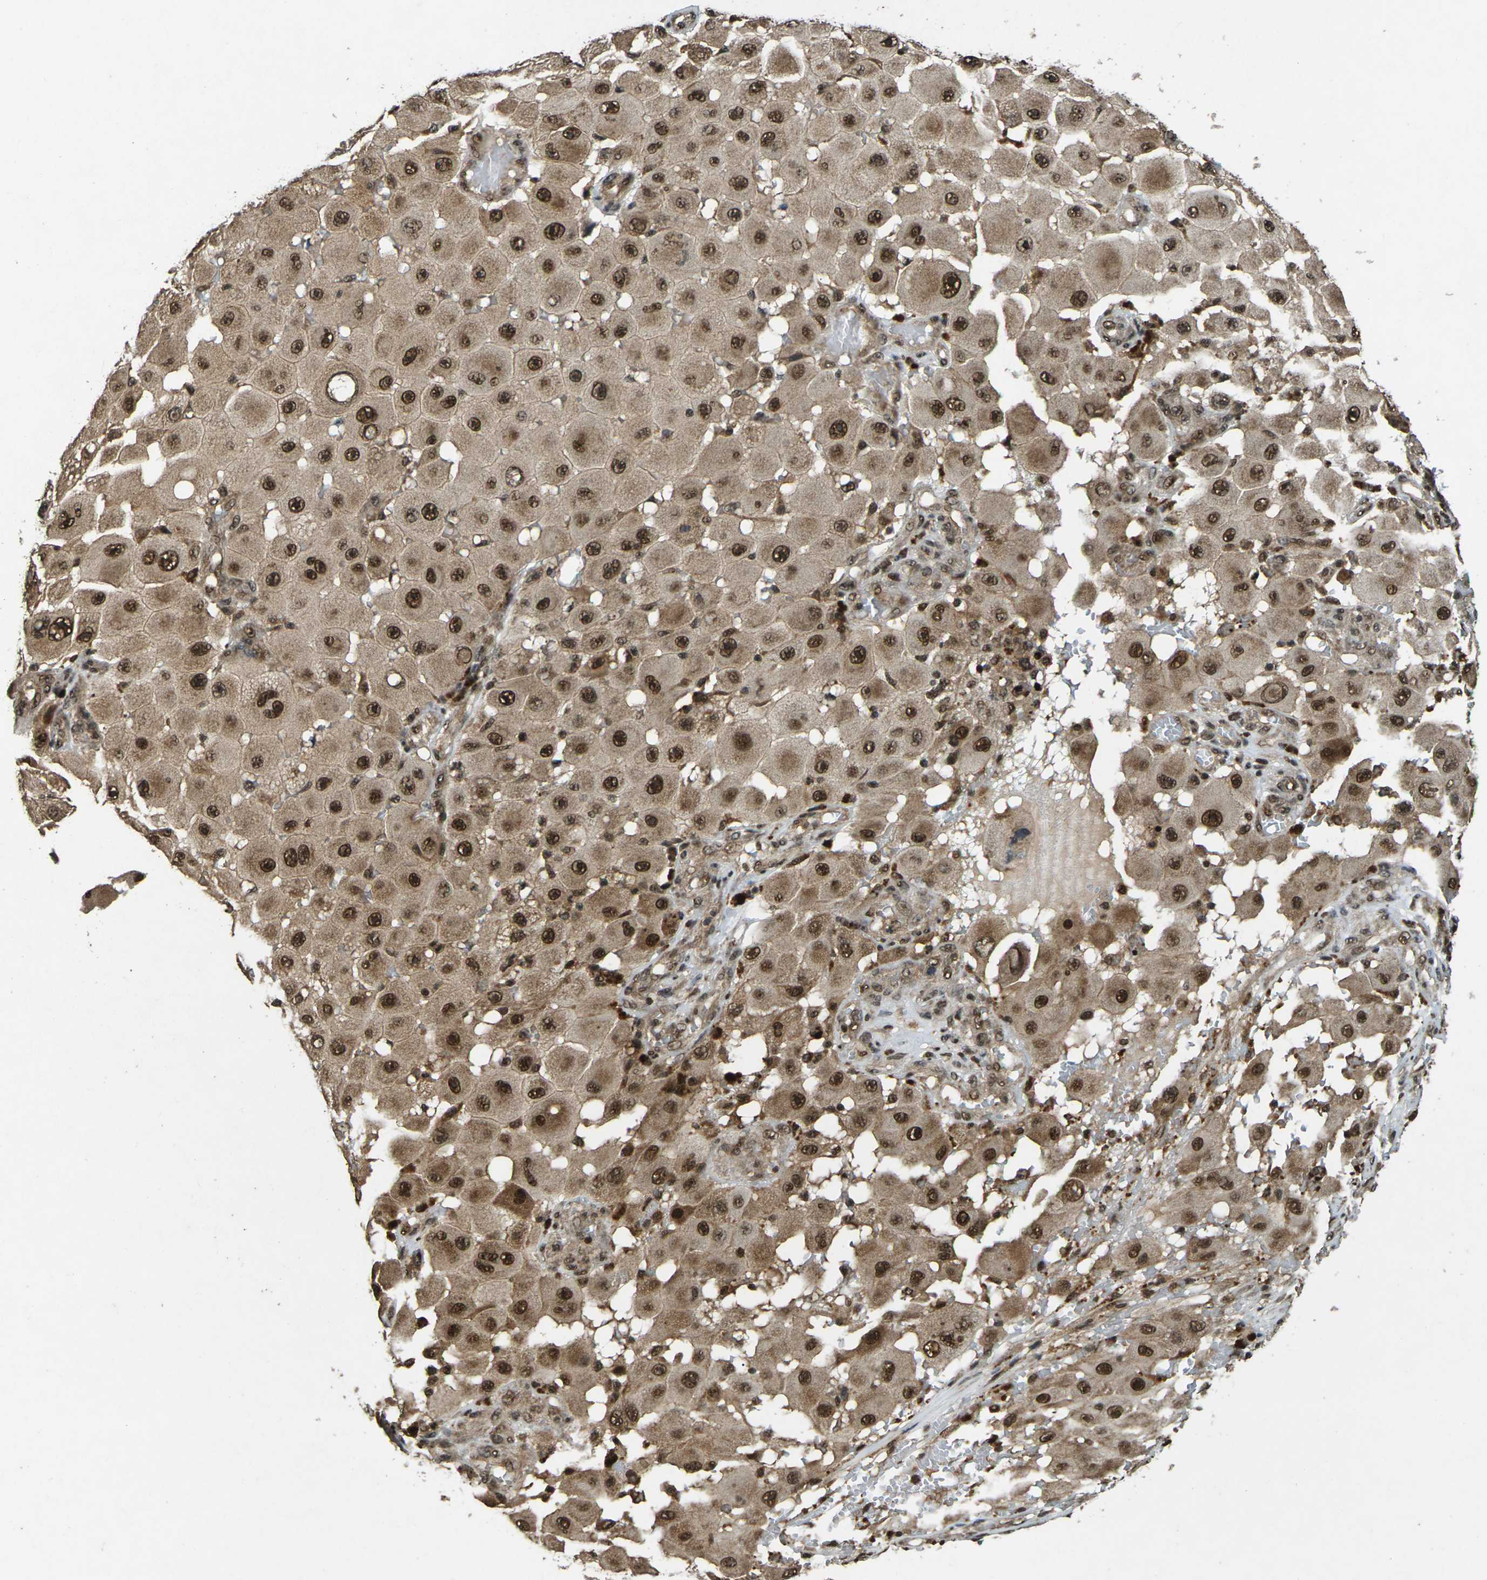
{"staining": {"intensity": "moderate", "quantity": ">75%", "location": "cytoplasmic/membranous,nuclear"}, "tissue": "melanoma", "cell_type": "Tumor cells", "image_type": "cancer", "snomed": [{"axis": "morphology", "description": "Malignant melanoma, NOS"}, {"axis": "topography", "description": "Skin"}], "caption": "Melanoma stained with DAB immunohistochemistry (IHC) demonstrates medium levels of moderate cytoplasmic/membranous and nuclear staining in approximately >75% of tumor cells.", "gene": "NR4A2", "patient": {"sex": "female", "age": 81}}